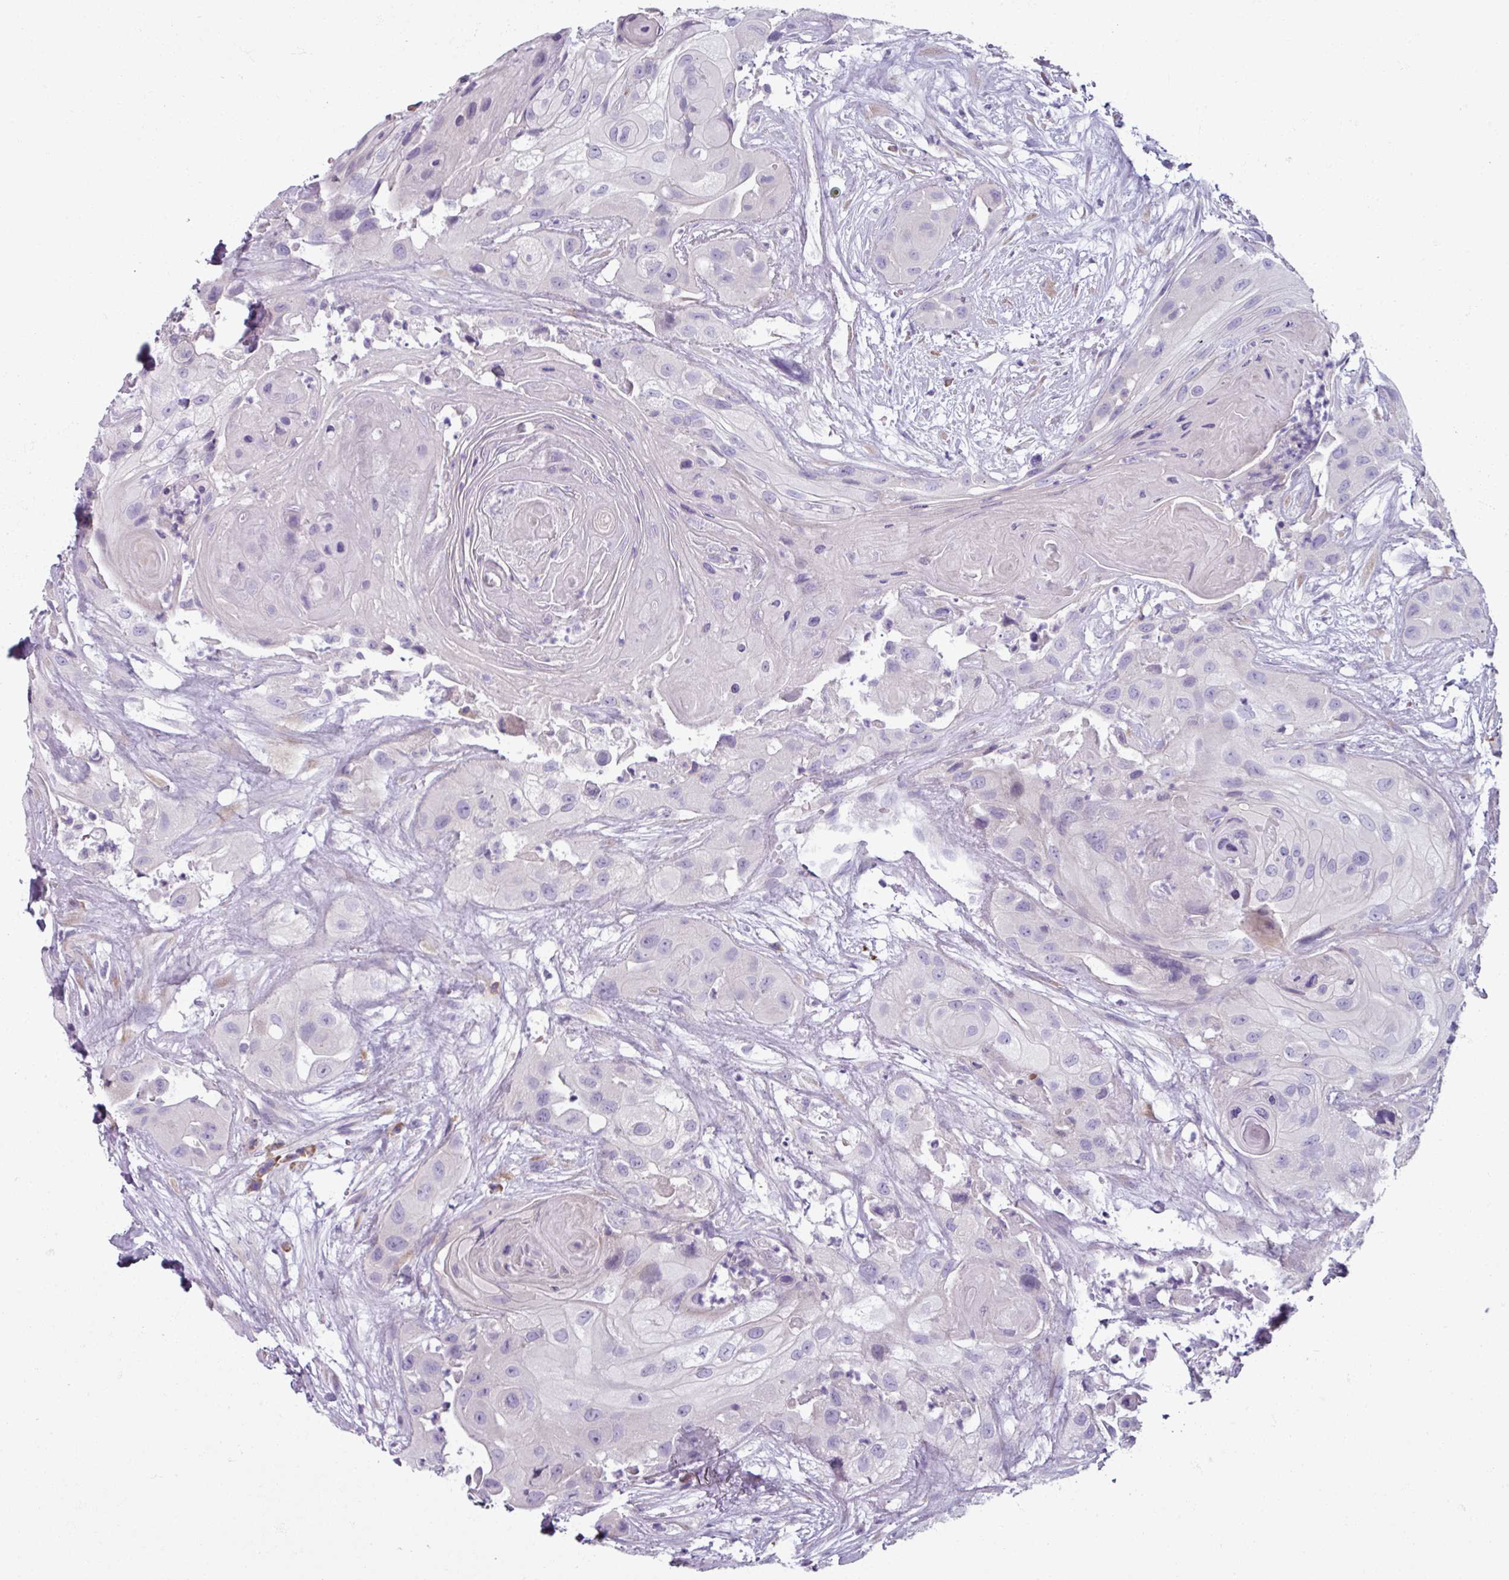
{"staining": {"intensity": "negative", "quantity": "none", "location": "none"}, "tissue": "head and neck cancer", "cell_type": "Tumor cells", "image_type": "cancer", "snomed": [{"axis": "morphology", "description": "Squamous cell carcinoma, NOS"}, {"axis": "topography", "description": "Head-Neck"}], "caption": "An image of human head and neck cancer (squamous cell carcinoma) is negative for staining in tumor cells.", "gene": "SMIM11", "patient": {"sex": "male", "age": 83}}